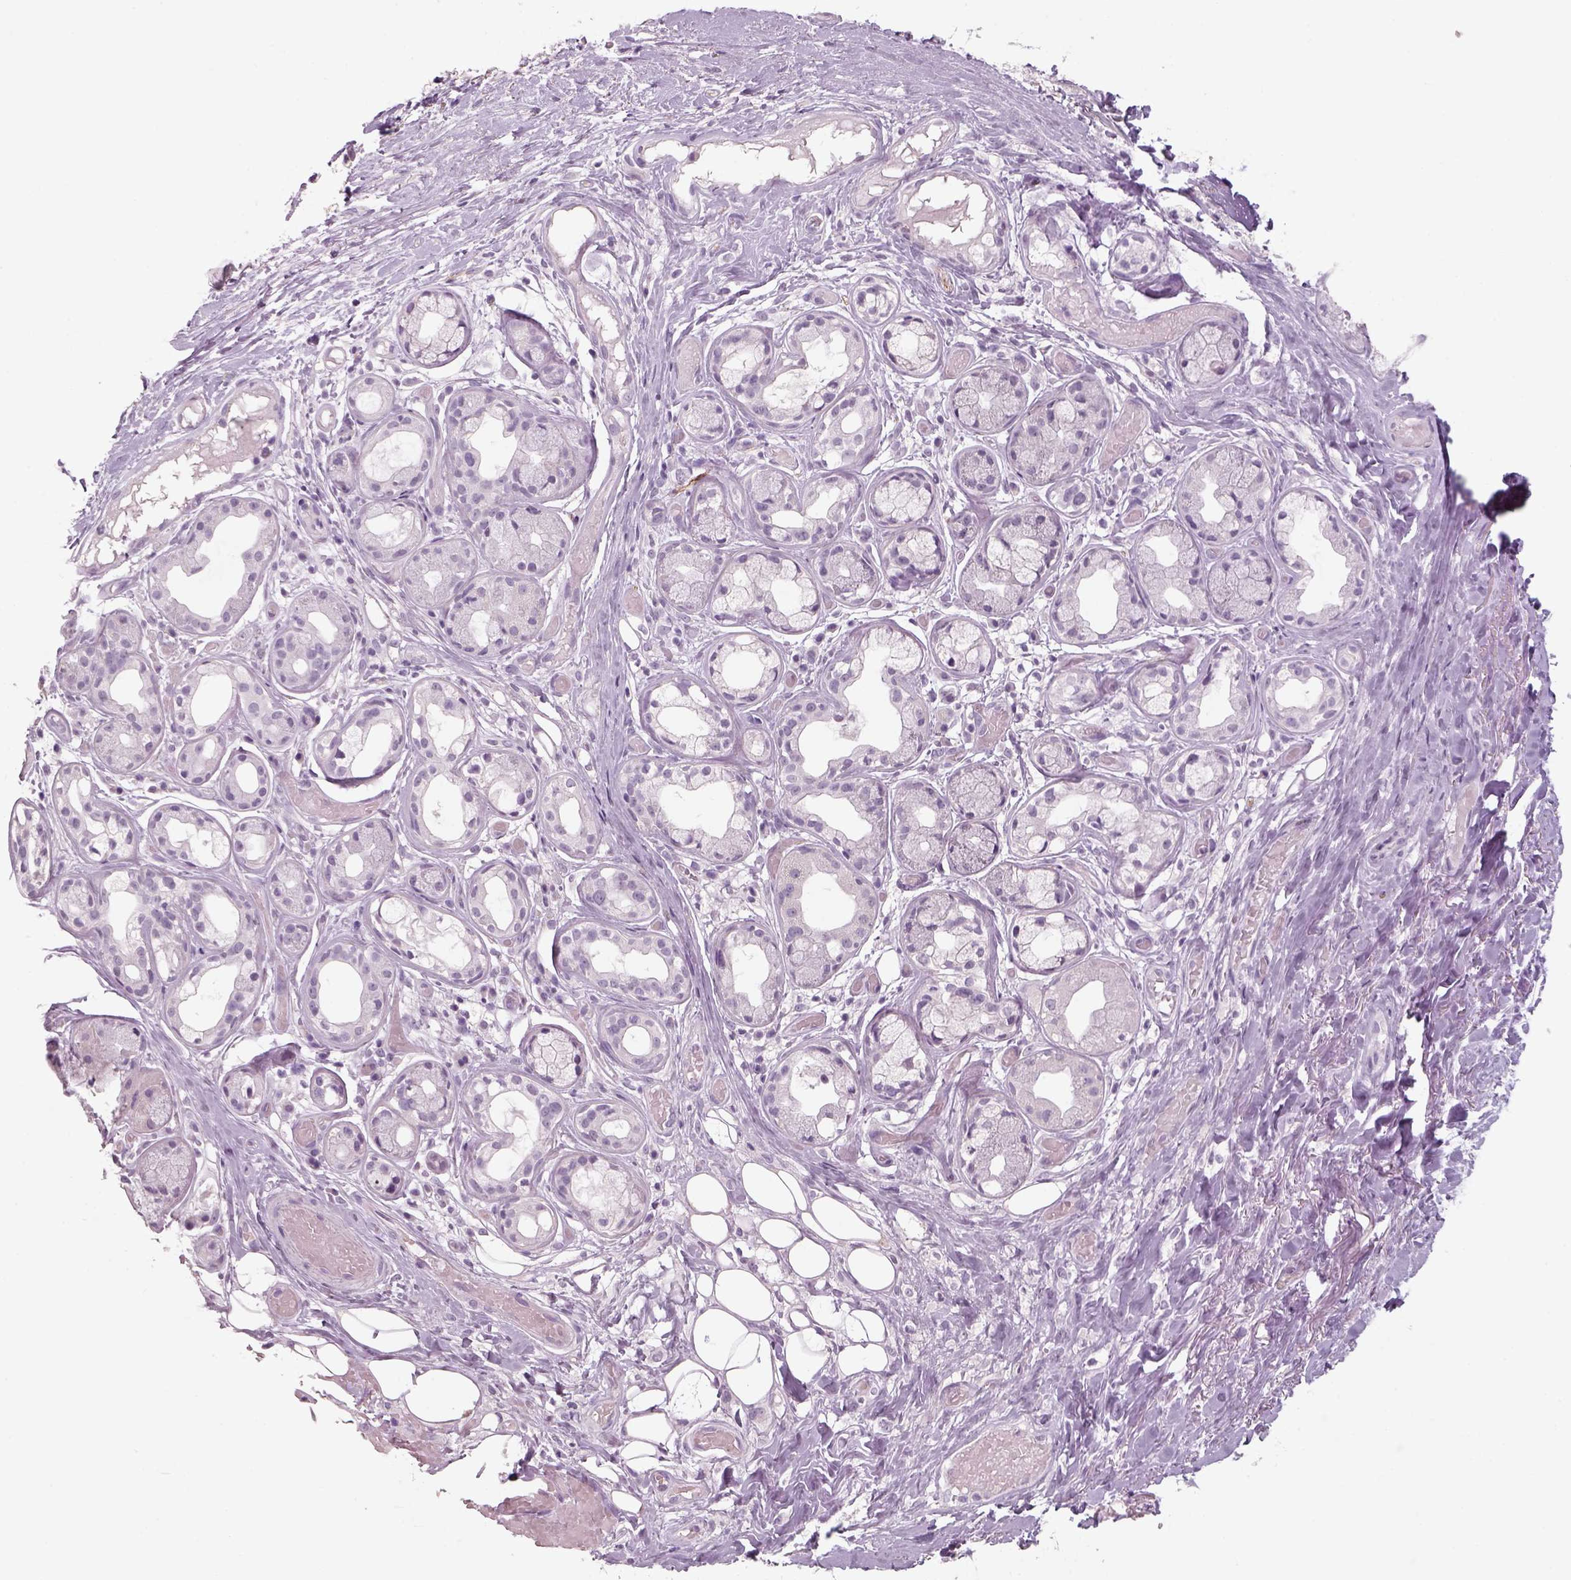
{"staining": {"intensity": "negative", "quantity": "none", "location": "none"}, "tissue": "adipose tissue", "cell_type": "Adipocytes", "image_type": "normal", "snomed": [{"axis": "morphology", "description": "Normal tissue, NOS"}, {"axis": "topography", "description": "Cartilage tissue"}], "caption": "Adipose tissue stained for a protein using immunohistochemistry (IHC) shows no expression adipocytes.", "gene": "SLC6A2", "patient": {"sex": "male", "age": 62}}